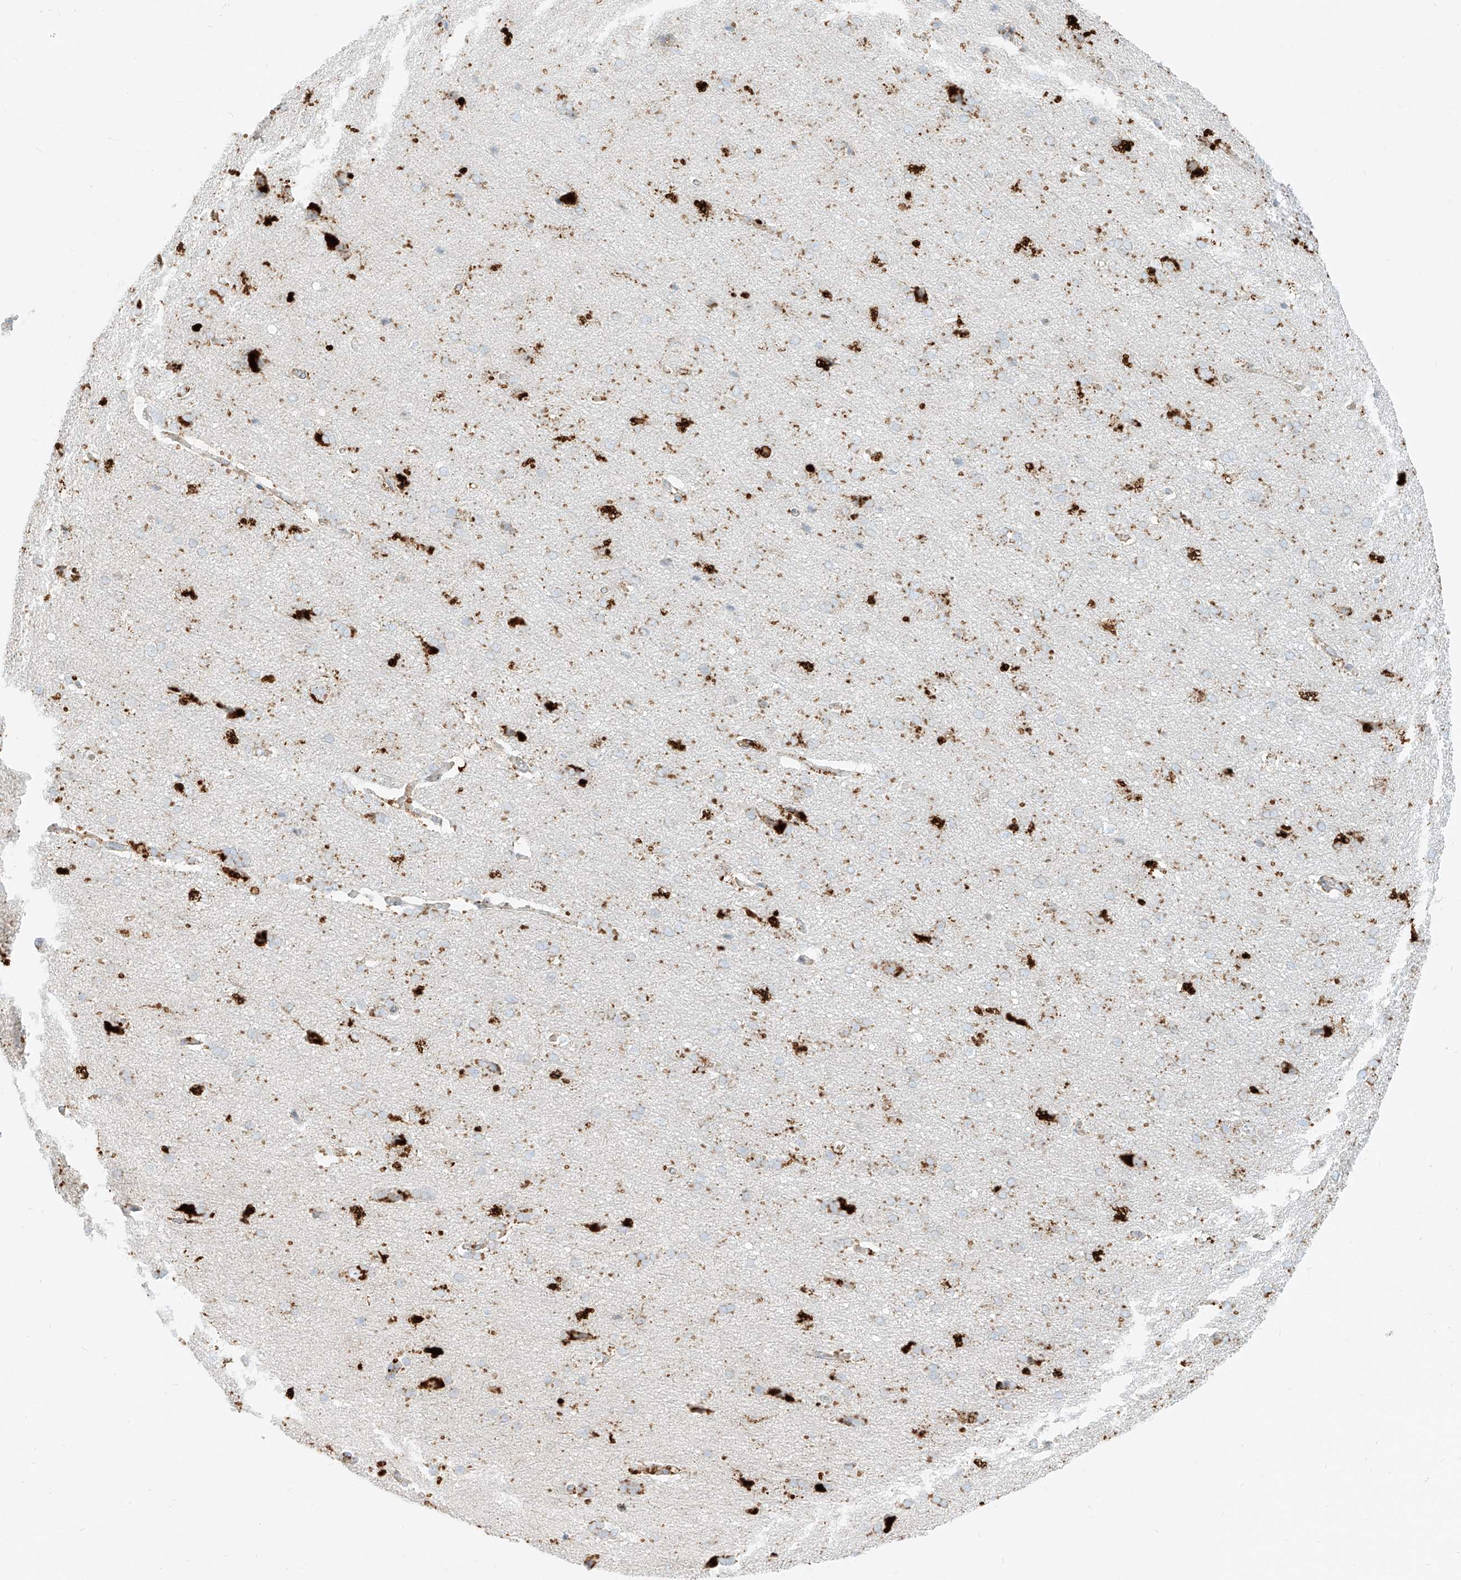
{"staining": {"intensity": "negative", "quantity": "none", "location": "none"}, "tissue": "cerebral cortex", "cell_type": "Endothelial cells", "image_type": "normal", "snomed": [{"axis": "morphology", "description": "Normal tissue, NOS"}, {"axis": "topography", "description": "Cerebral cortex"}], "caption": "Cerebral cortex stained for a protein using immunohistochemistry shows no staining endothelial cells.", "gene": "SLC35F6", "patient": {"sex": "male", "age": 62}}